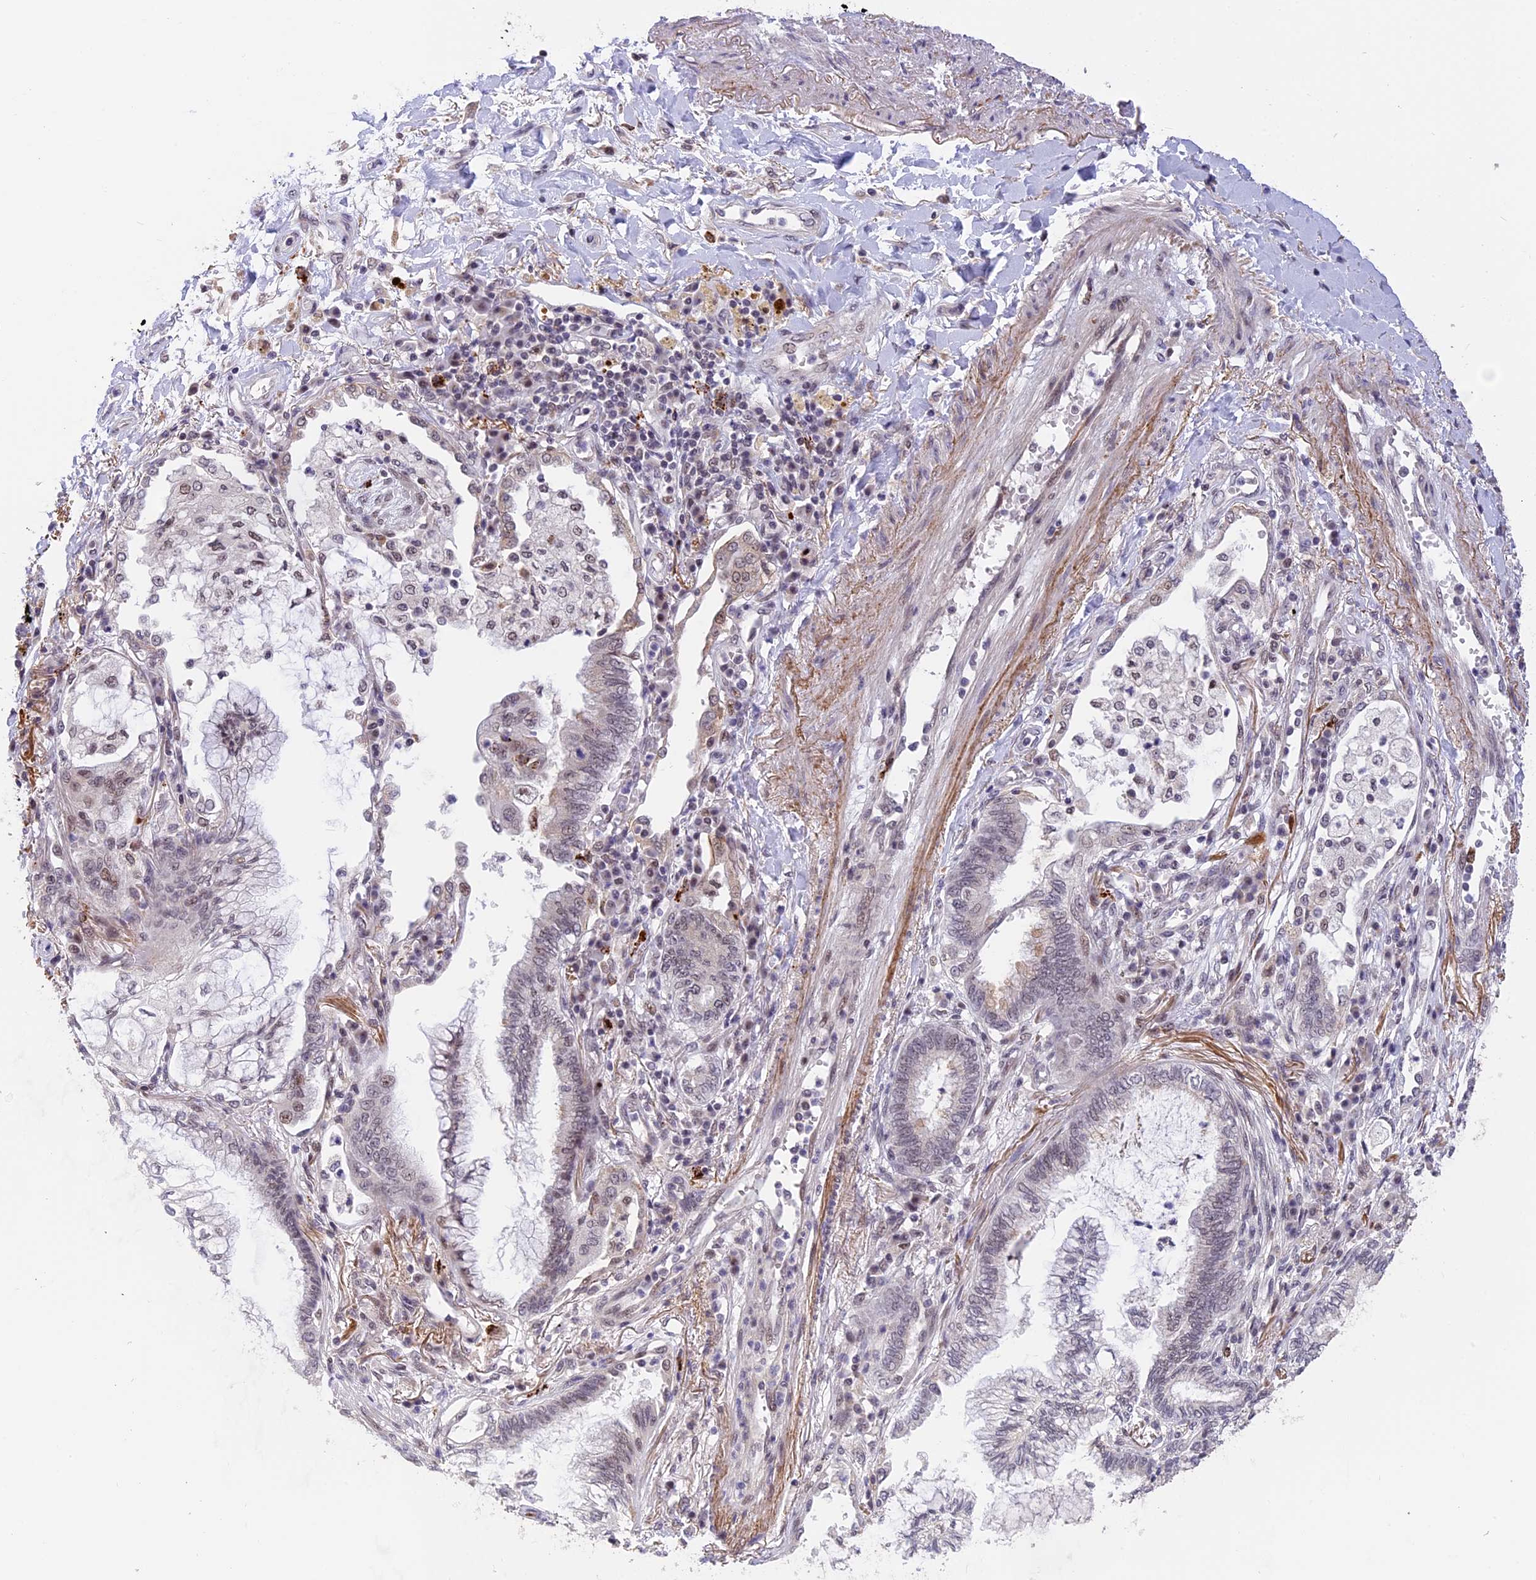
{"staining": {"intensity": "negative", "quantity": "none", "location": "none"}, "tissue": "lung cancer", "cell_type": "Tumor cells", "image_type": "cancer", "snomed": [{"axis": "morphology", "description": "Adenocarcinoma, NOS"}, {"axis": "topography", "description": "Lung"}], "caption": "Immunohistochemistry of human lung adenocarcinoma reveals no expression in tumor cells. (Stains: DAB immunohistochemistry (IHC) with hematoxylin counter stain, Microscopy: brightfield microscopy at high magnification).", "gene": "POLR2C", "patient": {"sex": "female", "age": 70}}